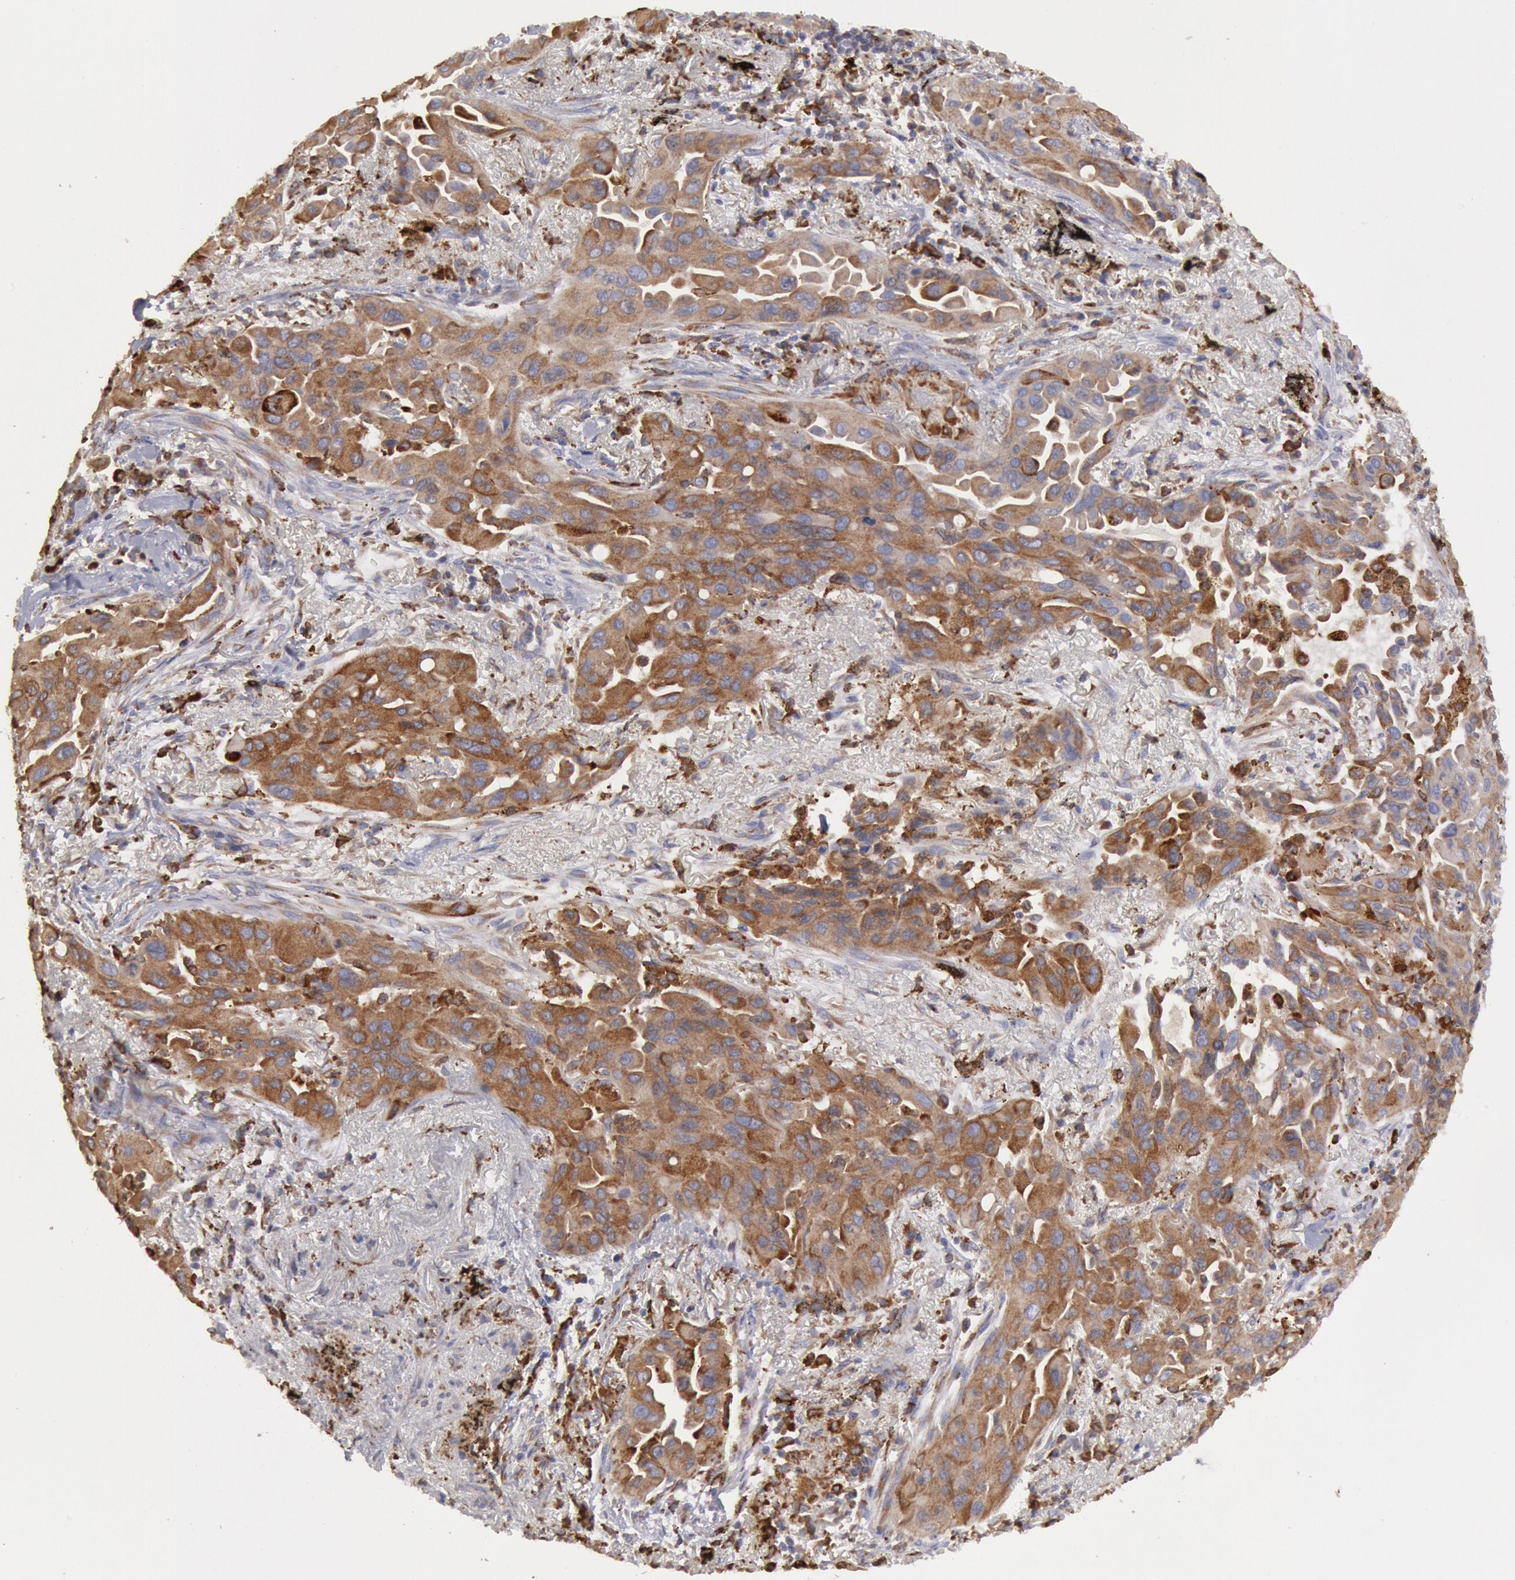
{"staining": {"intensity": "moderate", "quantity": ">75%", "location": "cytoplasmic/membranous"}, "tissue": "lung cancer", "cell_type": "Tumor cells", "image_type": "cancer", "snomed": [{"axis": "morphology", "description": "Adenocarcinoma, NOS"}, {"axis": "topography", "description": "Lung"}], "caption": "About >75% of tumor cells in lung cancer show moderate cytoplasmic/membranous protein expression as visualized by brown immunohistochemical staining.", "gene": "ERP44", "patient": {"sex": "male", "age": 68}}